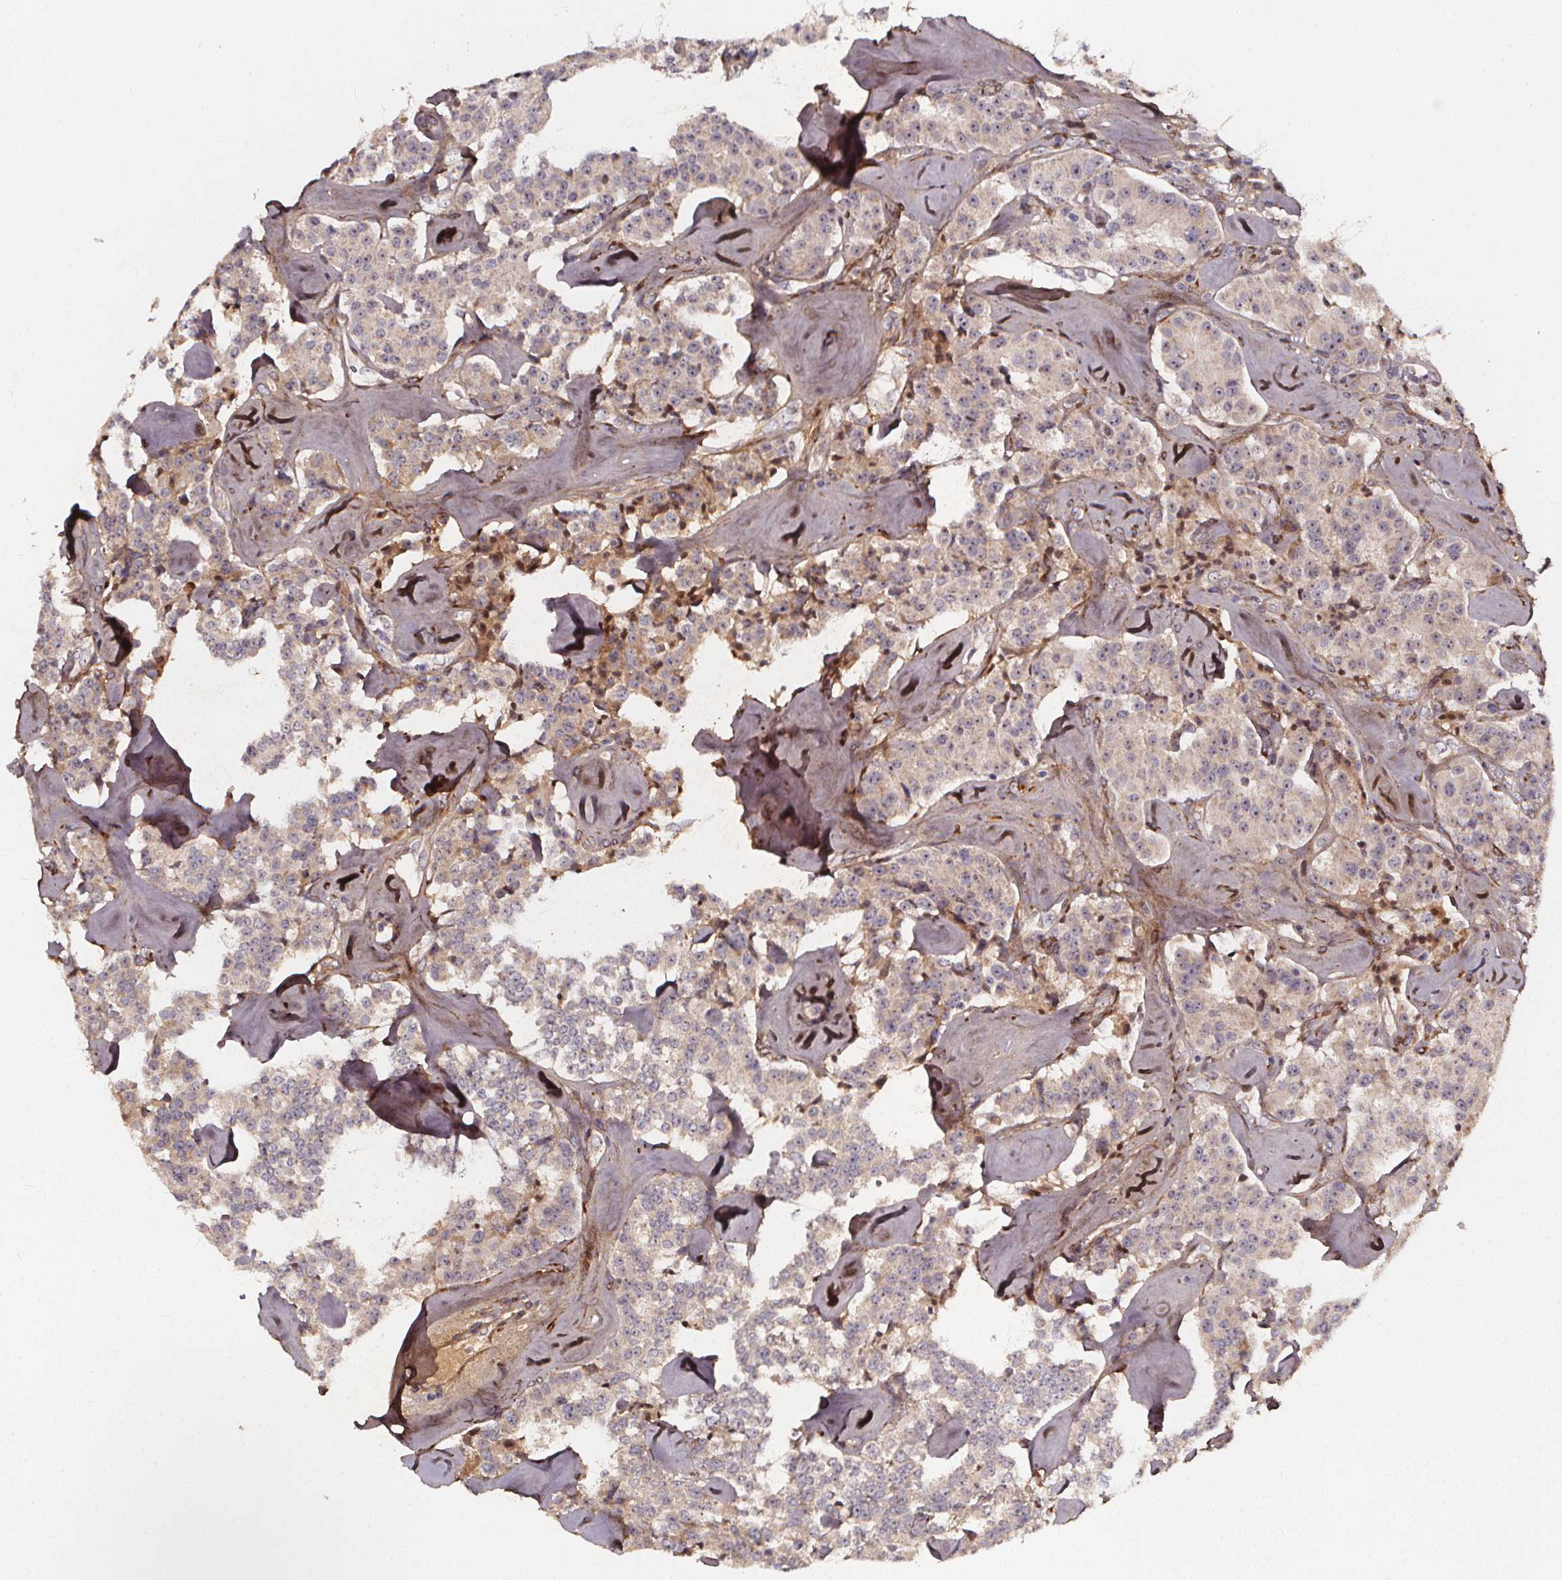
{"staining": {"intensity": "weak", "quantity": "<25%", "location": "cytoplasmic/membranous"}, "tissue": "carcinoid", "cell_type": "Tumor cells", "image_type": "cancer", "snomed": [{"axis": "morphology", "description": "Carcinoid, malignant, NOS"}, {"axis": "topography", "description": "Pancreas"}], "caption": "A histopathology image of malignant carcinoid stained for a protein demonstrates no brown staining in tumor cells.", "gene": "AEBP1", "patient": {"sex": "male", "age": 41}}